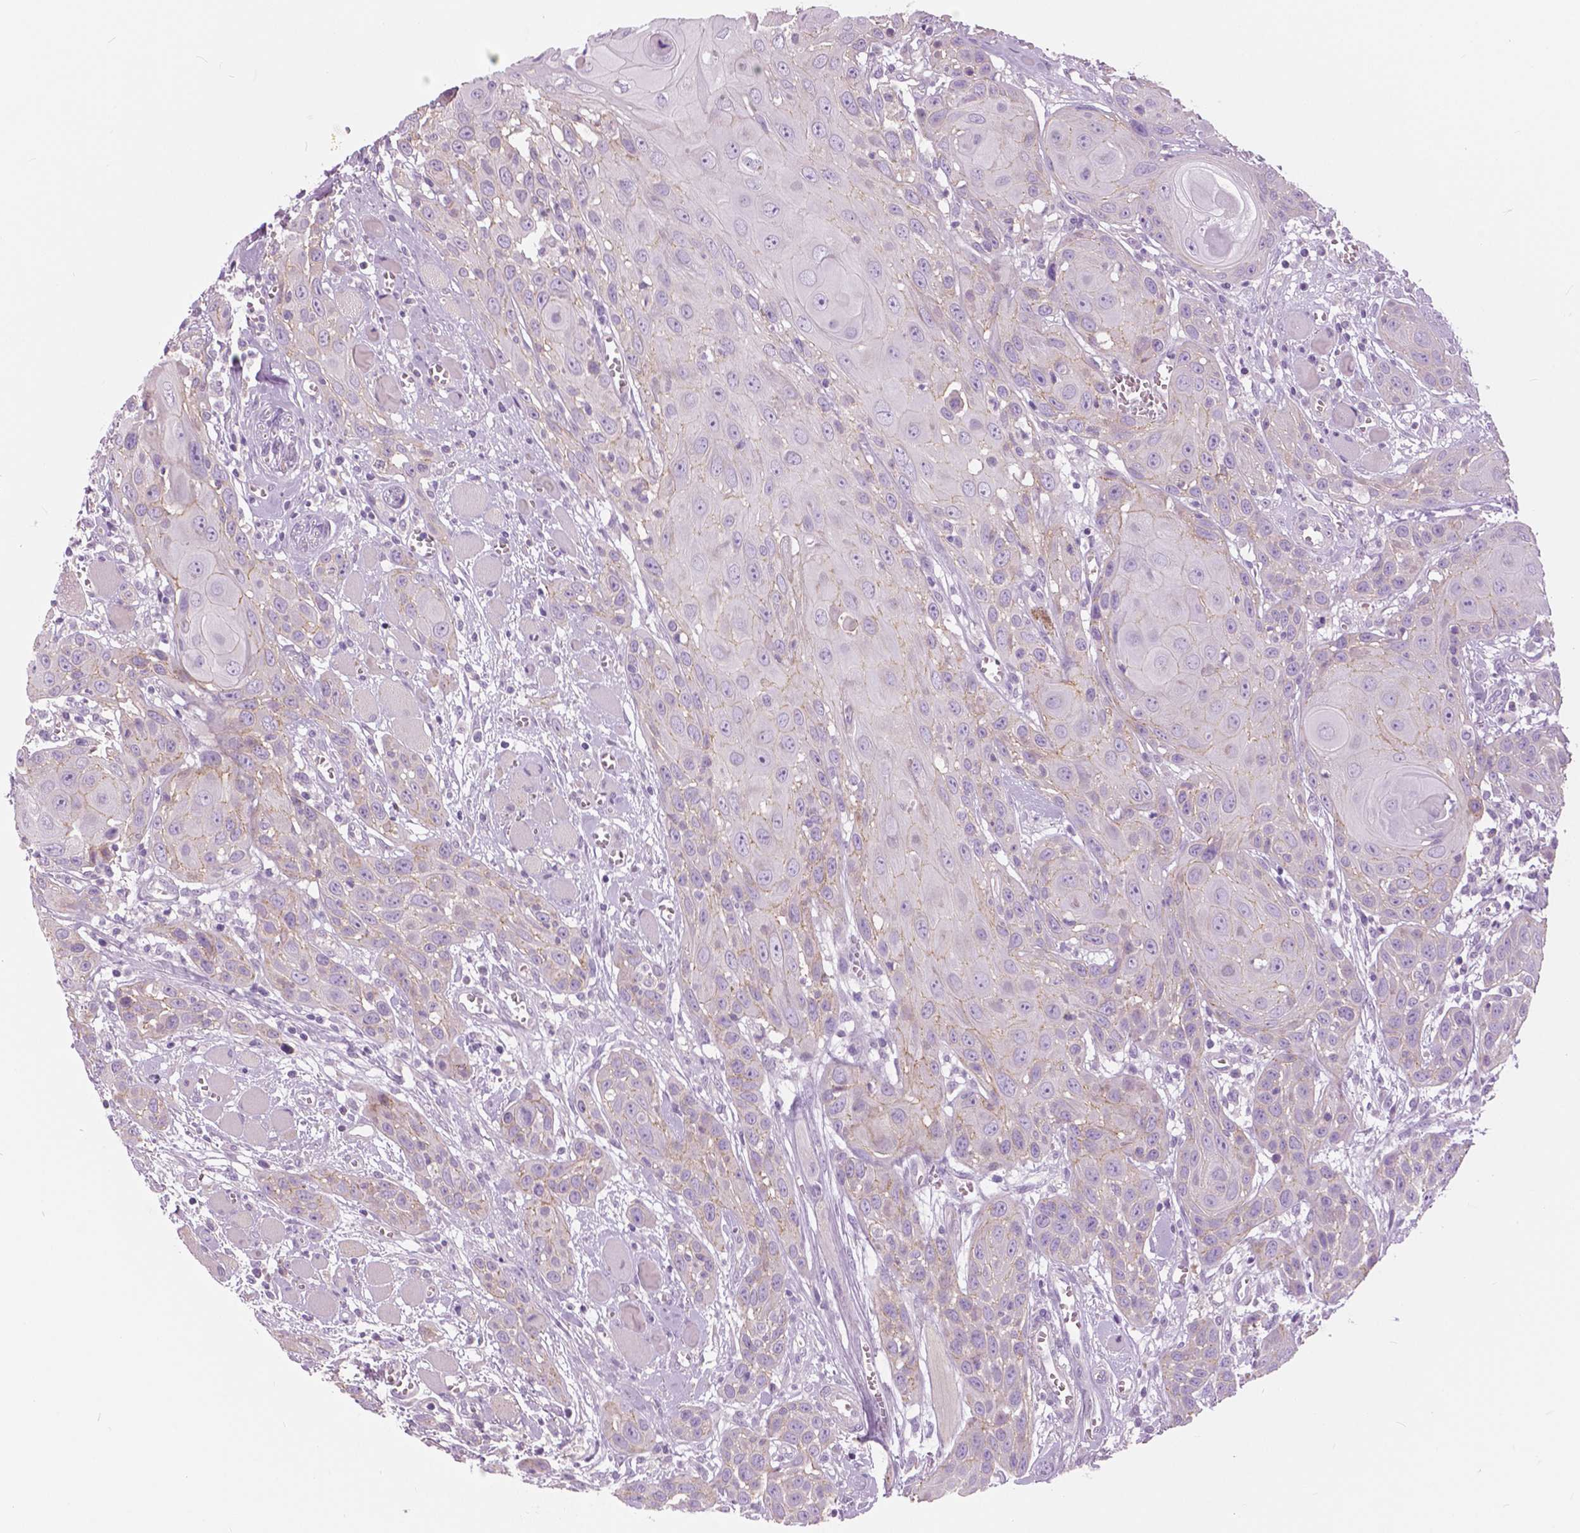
{"staining": {"intensity": "negative", "quantity": "none", "location": "none"}, "tissue": "head and neck cancer", "cell_type": "Tumor cells", "image_type": "cancer", "snomed": [{"axis": "morphology", "description": "Squamous cell carcinoma, NOS"}, {"axis": "topography", "description": "Head-Neck"}], "caption": "Immunohistochemistry (IHC) of squamous cell carcinoma (head and neck) displays no expression in tumor cells.", "gene": "SERPINI1", "patient": {"sex": "female", "age": 80}}